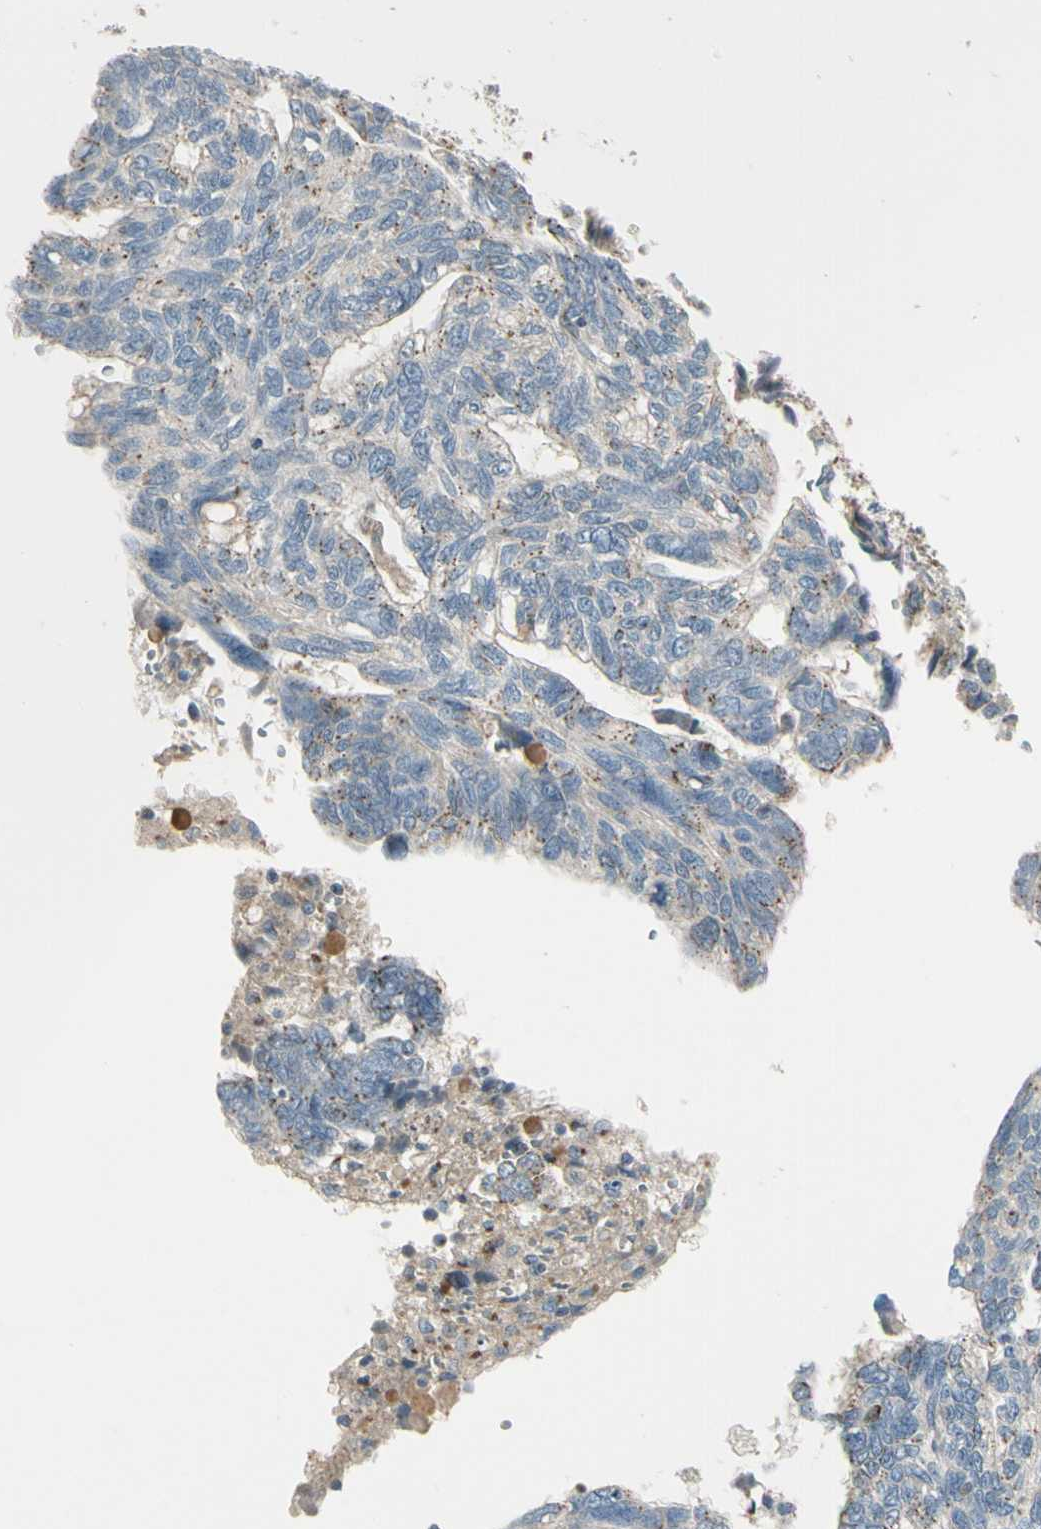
{"staining": {"intensity": "moderate", "quantity": "<25%", "location": "cytoplasmic/membranous"}, "tissue": "ovarian cancer", "cell_type": "Tumor cells", "image_type": "cancer", "snomed": [{"axis": "morphology", "description": "Cystadenocarcinoma, serous, NOS"}, {"axis": "topography", "description": "Ovary"}], "caption": "High-magnification brightfield microscopy of ovarian cancer (serous cystadenocarcinoma) stained with DAB (3,3'-diaminobenzidine) (brown) and counterstained with hematoxylin (blue). tumor cells exhibit moderate cytoplasmic/membranous staining is appreciated in about<25% of cells. (Brightfield microscopy of DAB IHC at high magnification).", "gene": "ABCA3", "patient": {"sex": "female", "age": 79}}